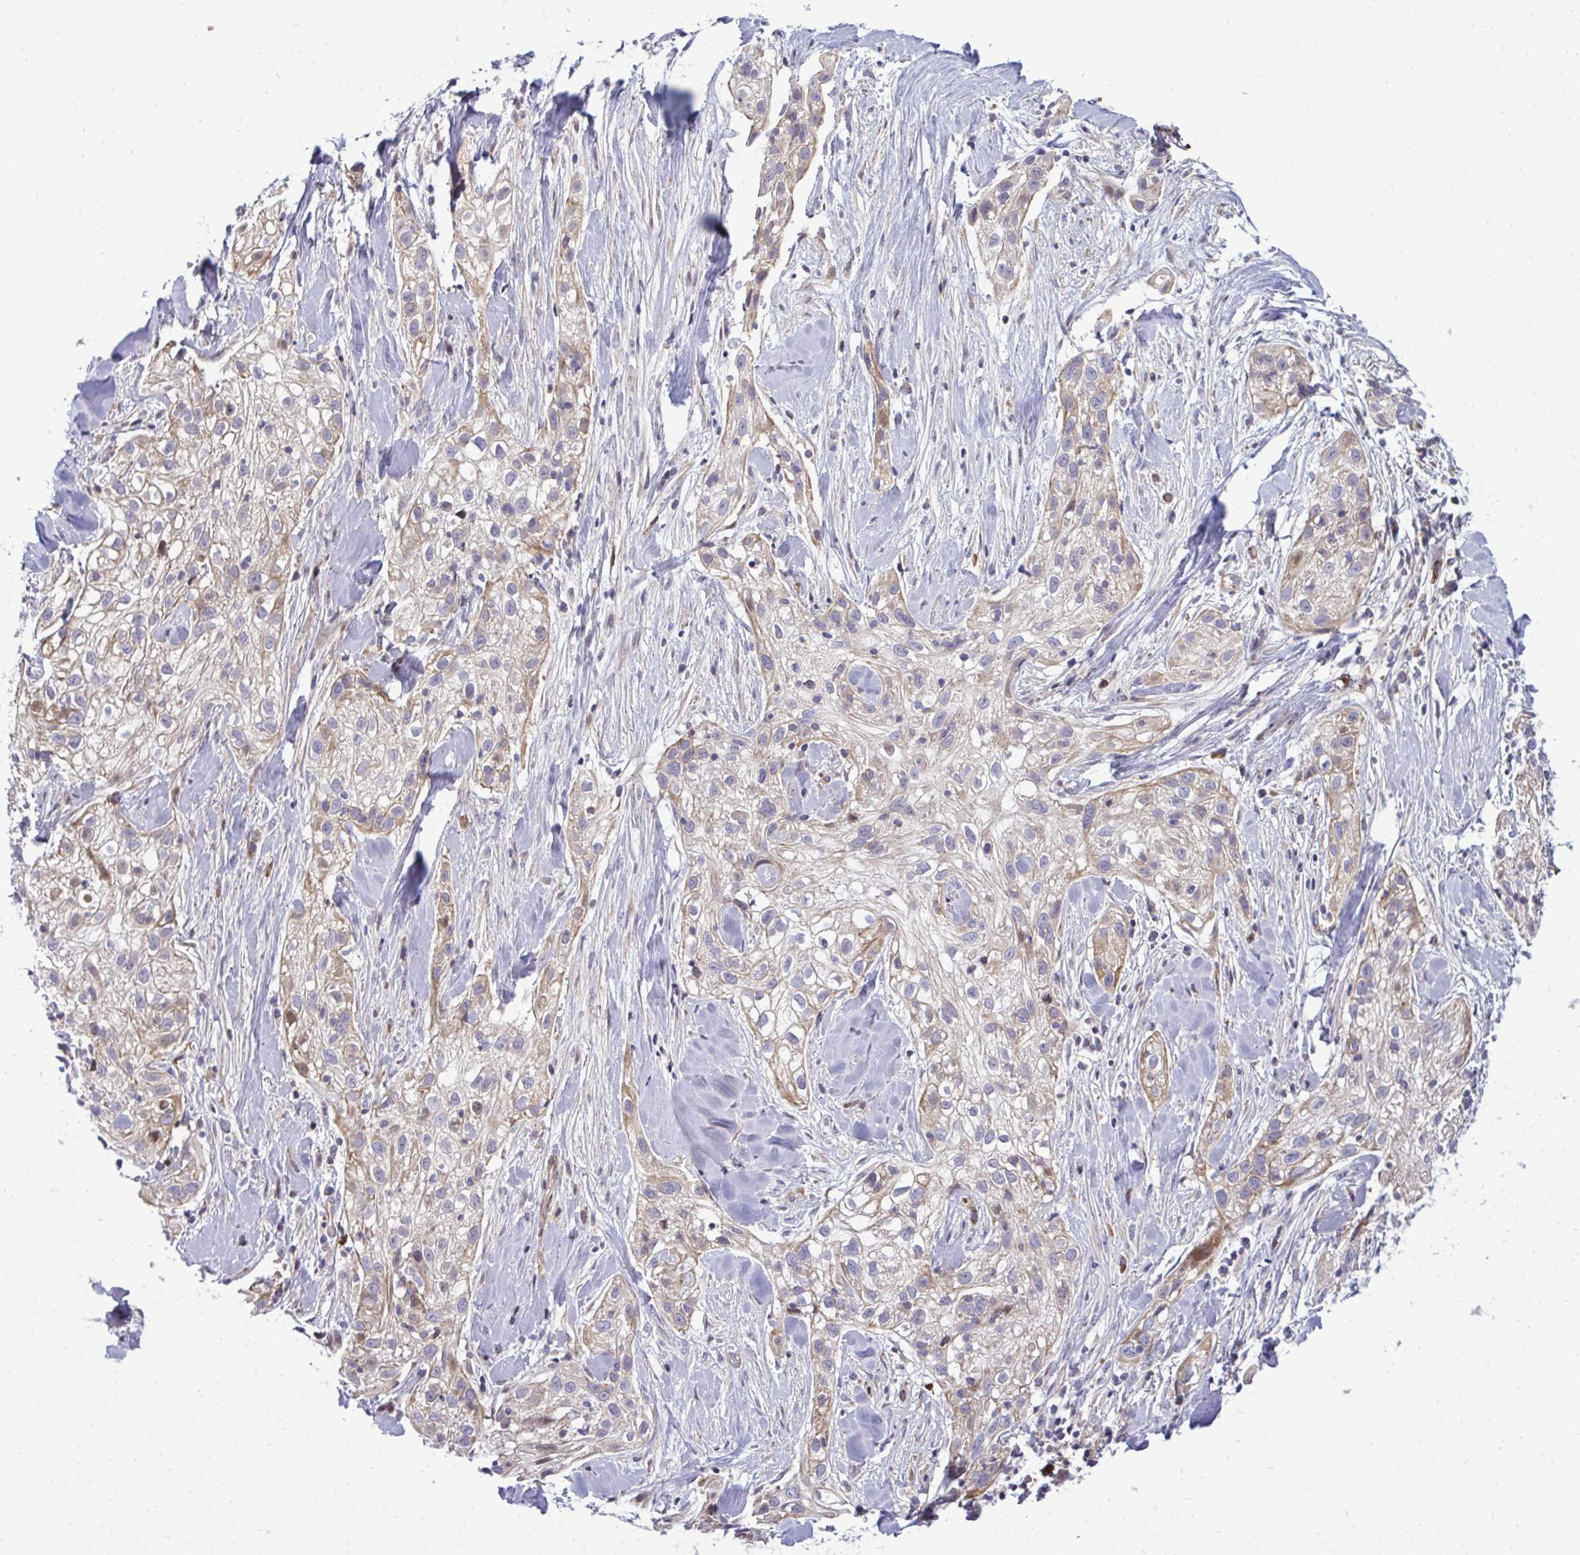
{"staining": {"intensity": "weak", "quantity": "25%-75%", "location": "cytoplasmic/membranous"}, "tissue": "skin cancer", "cell_type": "Tumor cells", "image_type": "cancer", "snomed": [{"axis": "morphology", "description": "Squamous cell carcinoma, NOS"}, {"axis": "topography", "description": "Skin"}], "caption": "The histopathology image exhibits immunohistochemical staining of skin squamous cell carcinoma. There is weak cytoplasmic/membranous positivity is seen in about 25%-75% of tumor cells.", "gene": "ZSCAN9", "patient": {"sex": "male", "age": 82}}